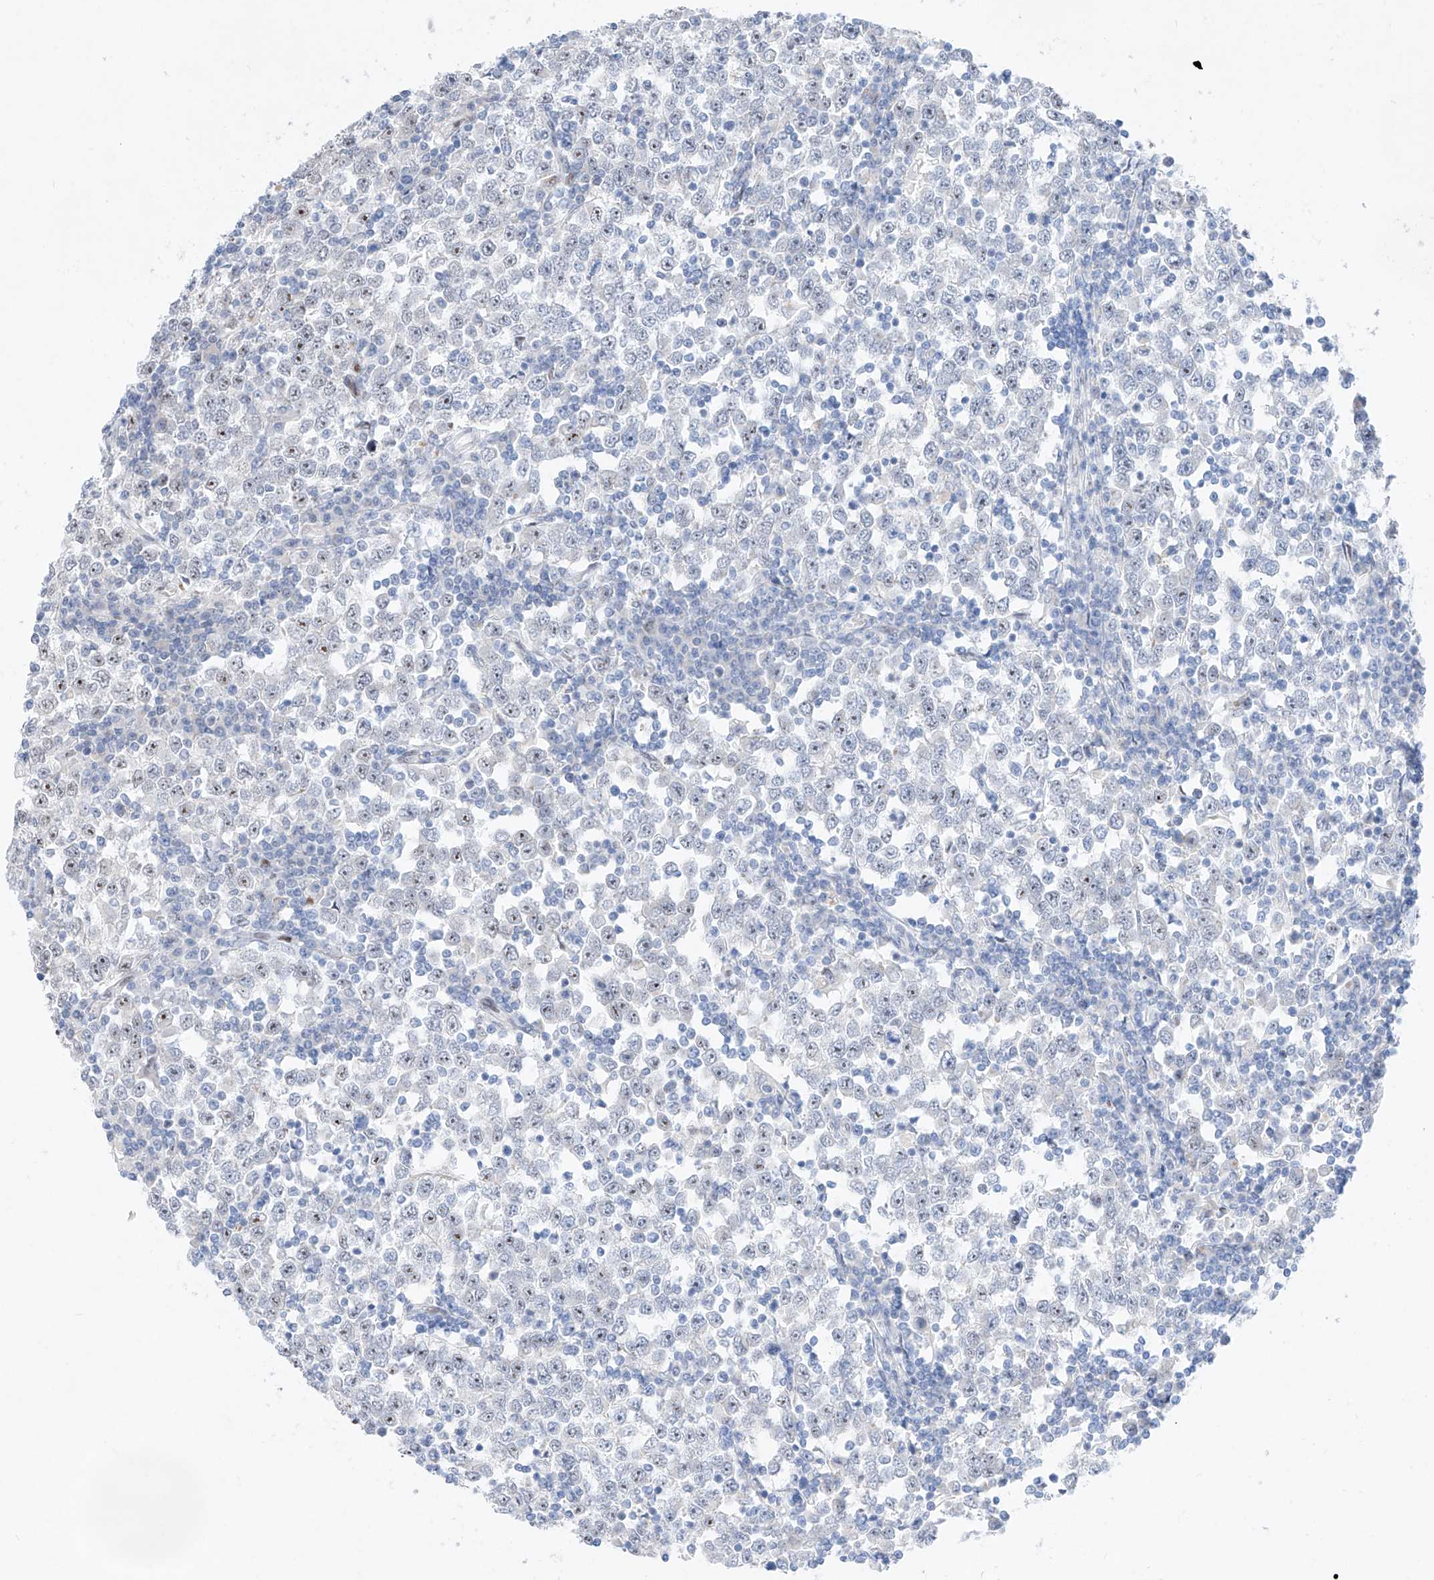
{"staining": {"intensity": "moderate", "quantity": "25%-75%", "location": "nuclear"}, "tissue": "testis cancer", "cell_type": "Tumor cells", "image_type": "cancer", "snomed": [{"axis": "morphology", "description": "Seminoma, NOS"}, {"axis": "topography", "description": "Testis"}], "caption": "An image of human testis cancer (seminoma) stained for a protein displays moderate nuclear brown staining in tumor cells.", "gene": "NT5C3B", "patient": {"sex": "male", "age": 65}}